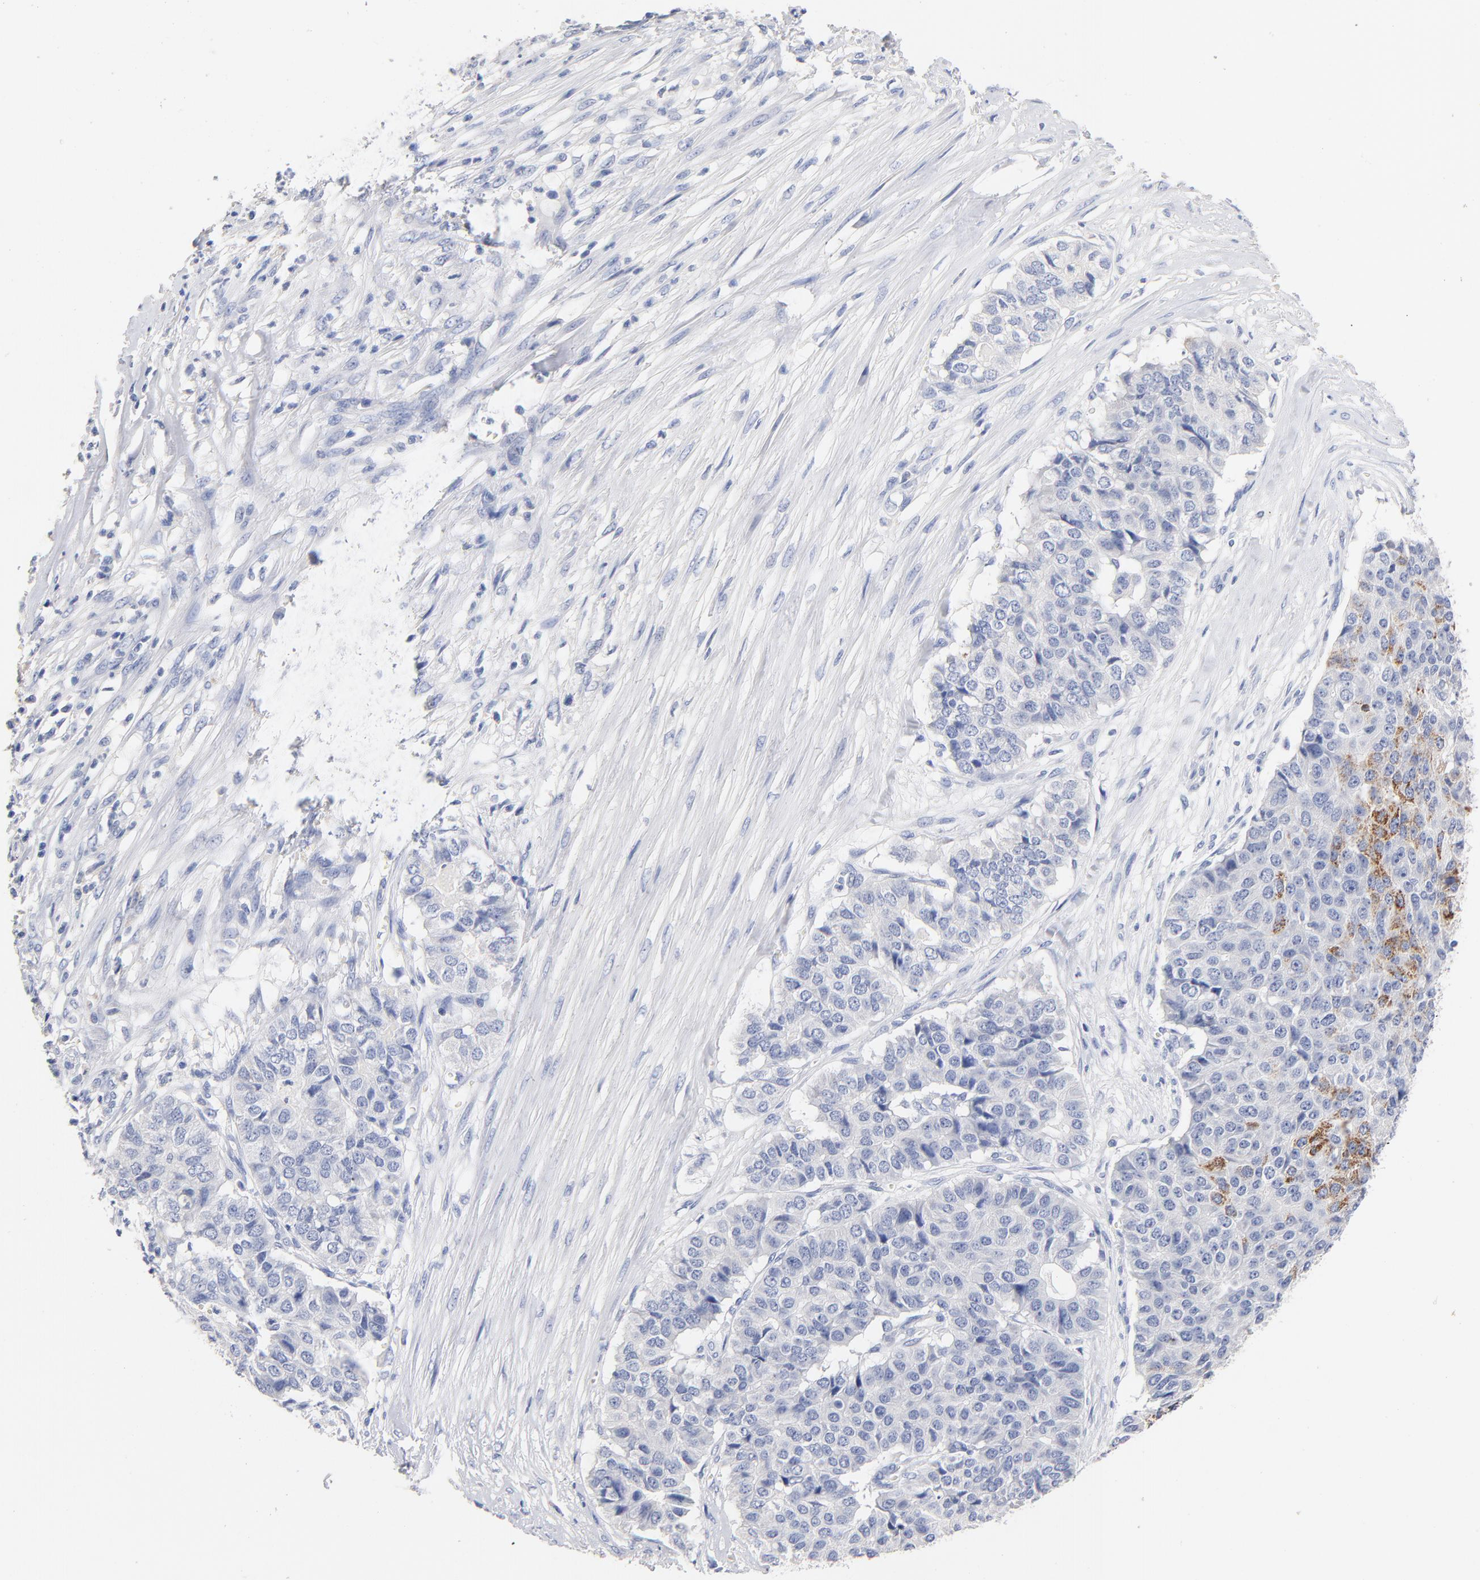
{"staining": {"intensity": "moderate", "quantity": "<25%", "location": "cytoplasmic/membranous"}, "tissue": "pancreatic cancer", "cell_type": "Tumor cells", "image_type": "cancer", "snomed": [{"axis": "morphology", "description": "Adenocarcinoma, NOS"}, {"axis": "topography", "description": "Pancreas"}], "caption": "This micrograph reveals IHC staining of human pancreatic cancer (adenocarcinoma), with low moderate cytoplasmic/membranous staining in about <25% of tumor cells.", "gene": "CPS1", "patient": {"sex": "male", "age": 50}}